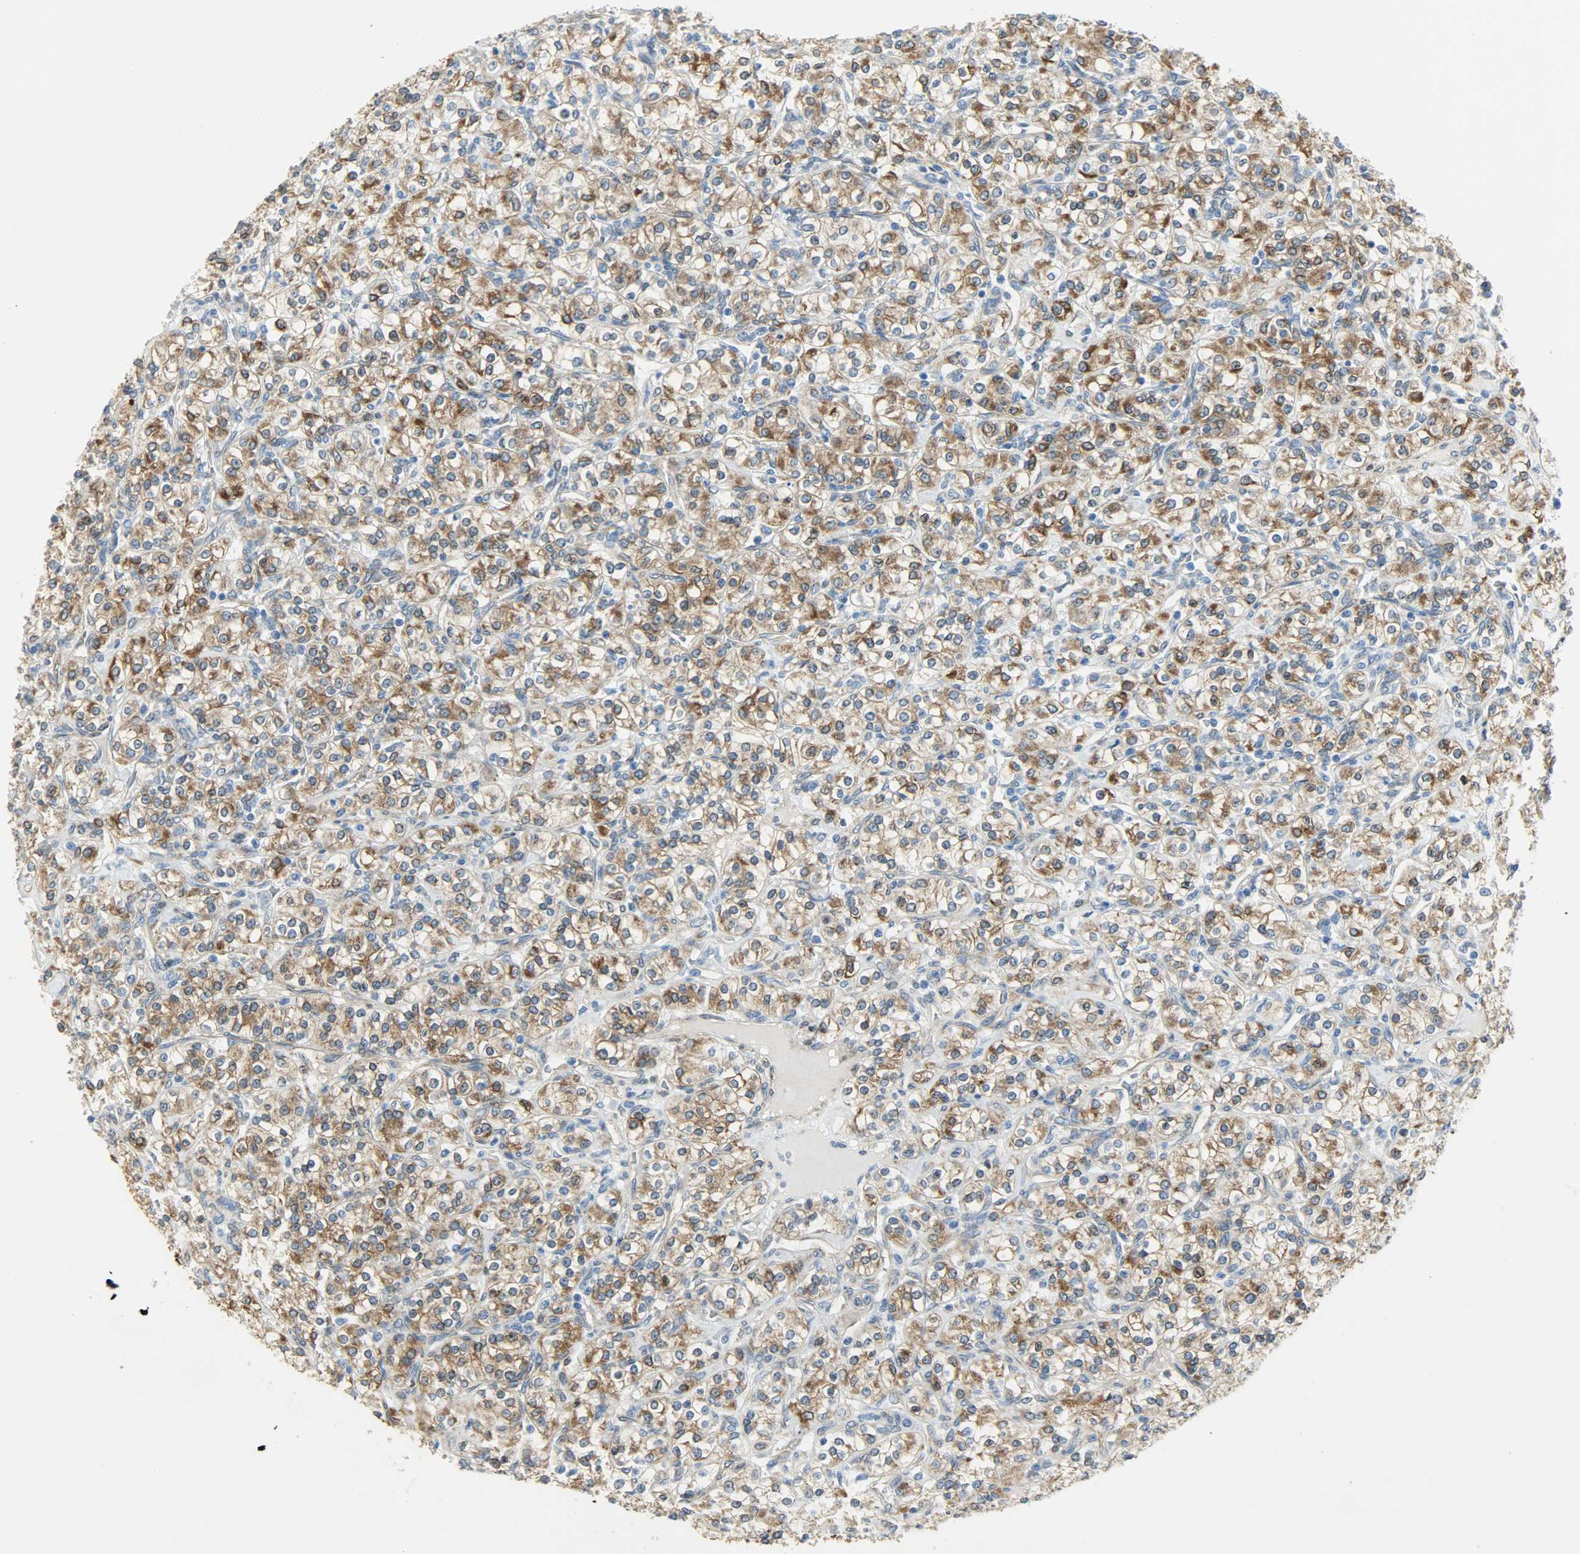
{"staining": {"intensity": "strong", "quantity": ">75%", "location": "cytoplasmic/membranous"}, "tissue": "renal cancer", "cell_type": "Tumor cells", "image_type": "cancer", "snomed": [{"axis": "morphology", "description": "Adenocarcinoma, NOS"}, {"axis": "topography", "description": "Kidney"}], "caption": "A high amount of strong cytoplasmic/membranous positivity is present in about >75% of tumor cells in renal cancer tissue.", "gene": "PKD2", "patient": {"sex": "male", "age": 77}}